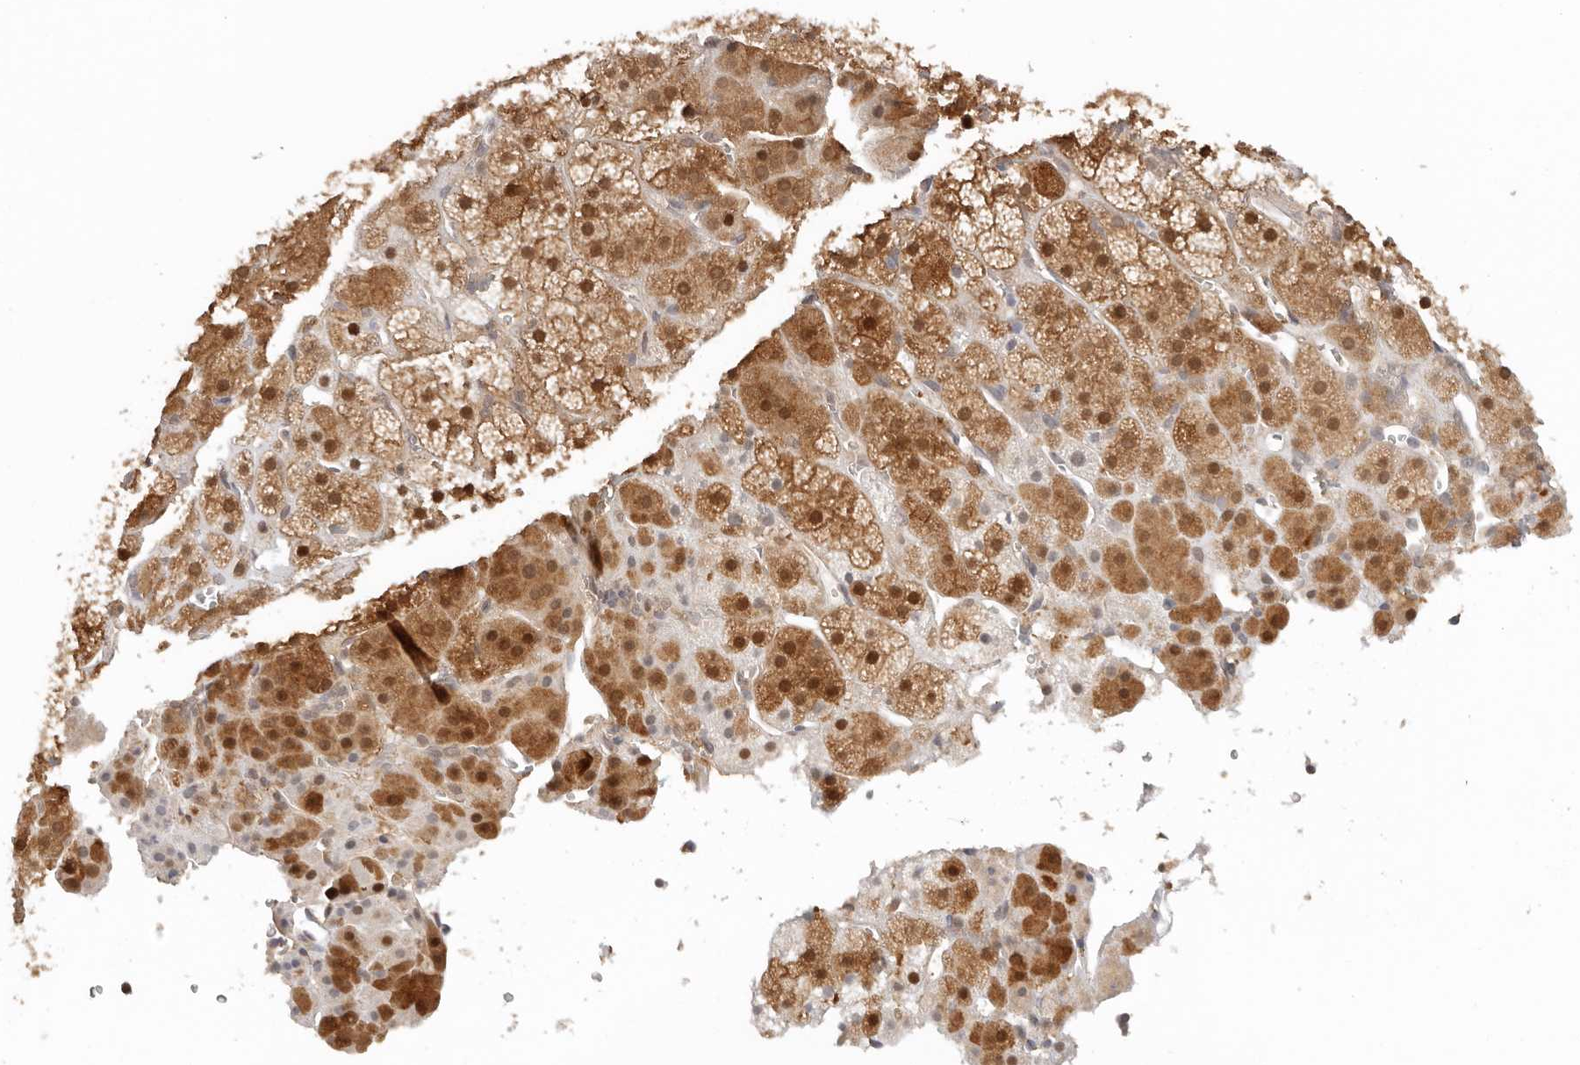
{"staining": {"intensity": "moderate", "quantity": ">75%", "location": "cytoplasmic/membranous,nuclear"}, "tissue": "adrenal gland", "cell_type": "Glandular cells", "image_type": "normal", "snomed": [{"axis": "morphology", "description": "Normal tissue, NOS"}, {"axis": "topography", "description": "Adrenal gland"}], "caption": "High-magnification brightfield microscopy of benign adrenal gland stained with DAB (3,3'-diaminobenzidine) (brown) and counterstained with hematoxylin (blue). glandular cells exhibit moderate cytoplasmic/membranous,nuclear expression is seen in about>75% of cells. (DAB = brown stain, brightfield microscopy at high magnification).", "gene": "LARP7", "patient": {"sex": "male", "age": 57}}